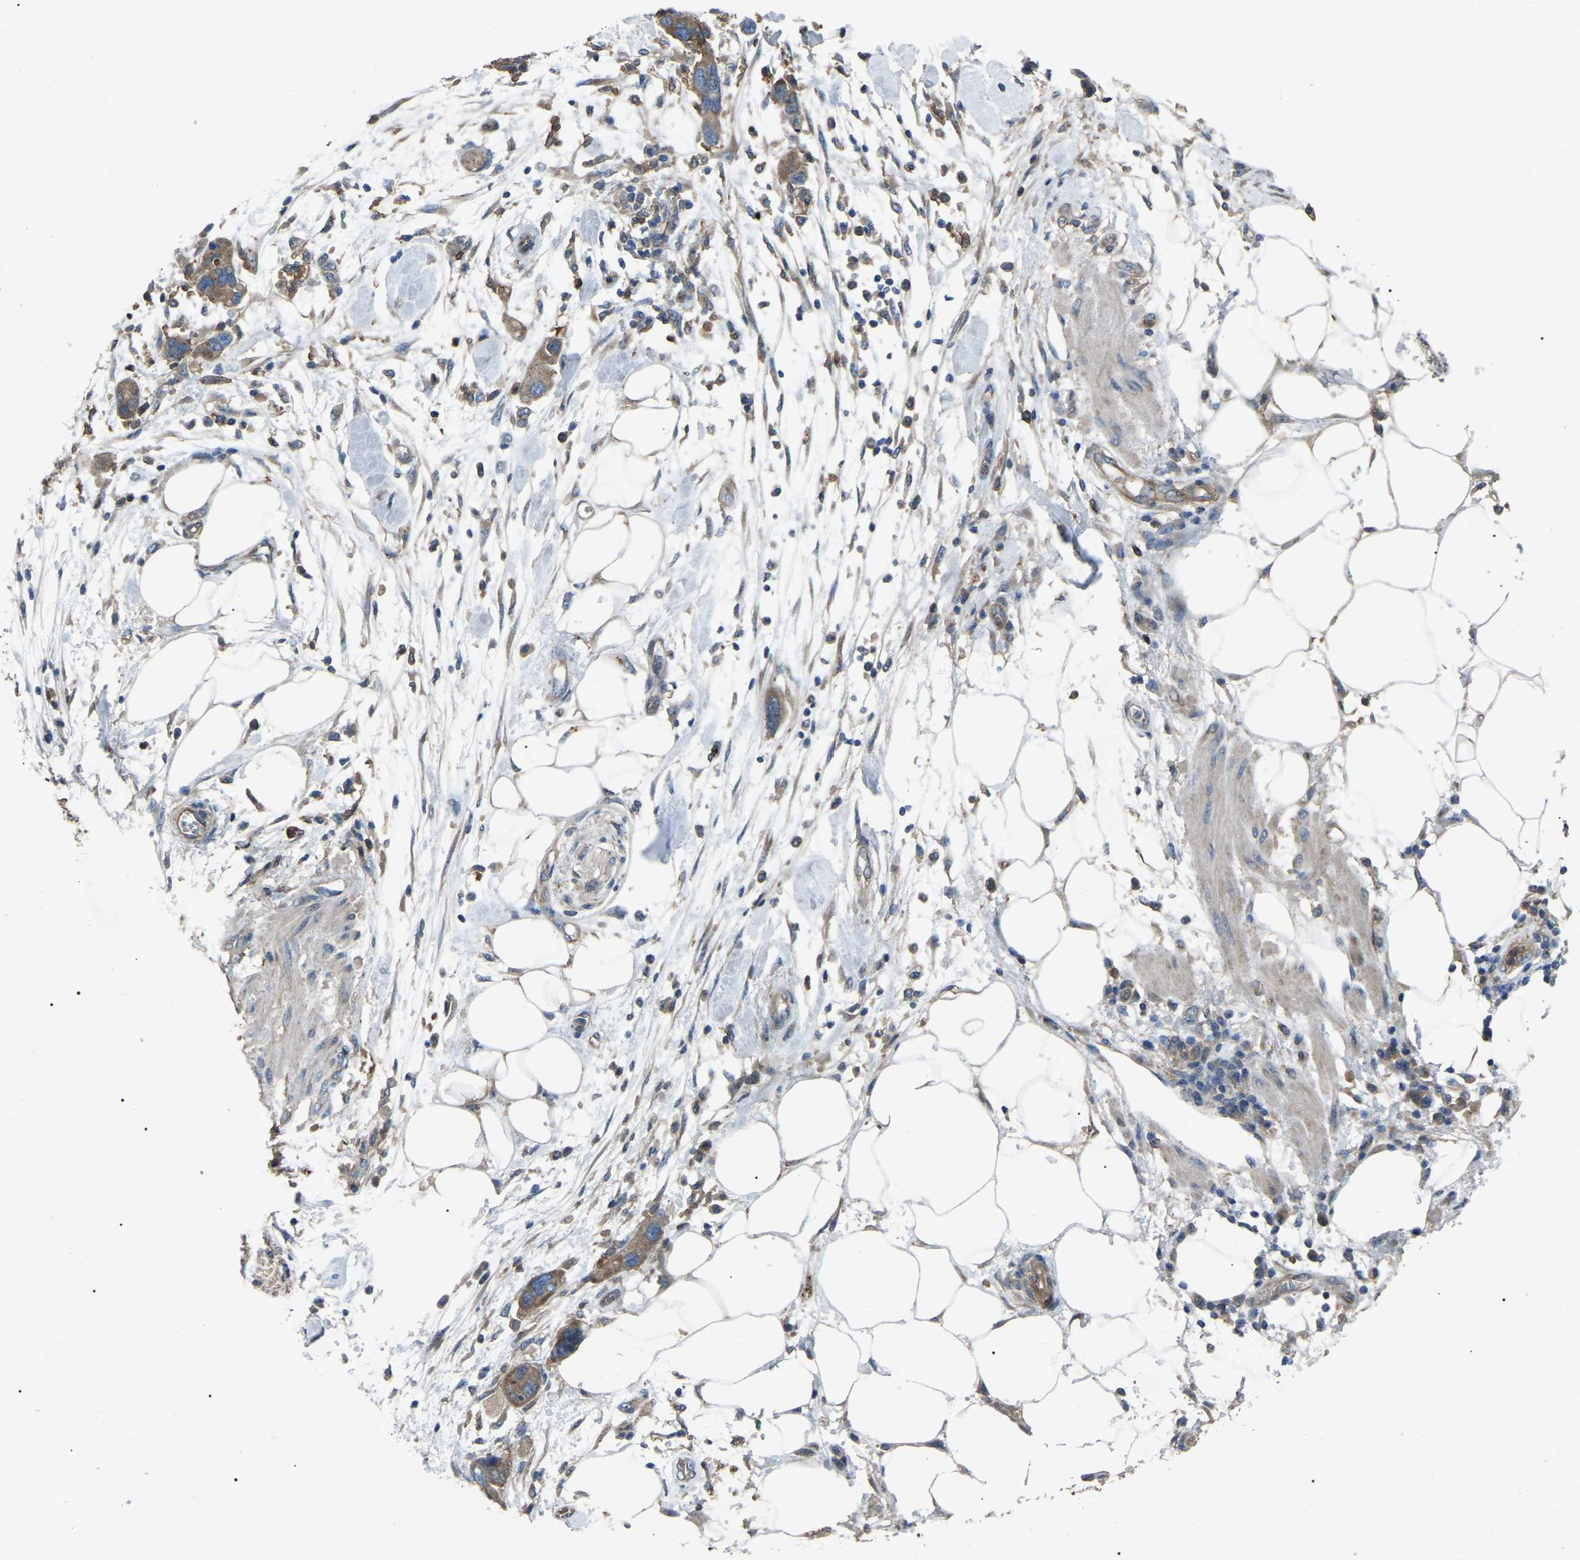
{"staining": {"intensity": "moderate", "quantity": ">75%", "location": "cytoplasmic/membranous"}, "tissue": "pancreatic cancer", "cell_type": "Tumor cells", "image_type": "cancer", "snomed": [{"axis": "morphology", "description": "Normal tissue, NOS"}, {"axis": "morphology", "description": "Adenocarcinoma, NOS"}, {"axis": "topography", "description": "Pancreas"}], "caption": "Tumor cells demonstrate medium levels of moderate cytoplasmic/membranous positivity in about >75% of cells in adenocarcinoma (pancreatic). Nuclei are stained in blue.", "gene": "AIMP1", "patient": {"sex": "female", "age": 71}}